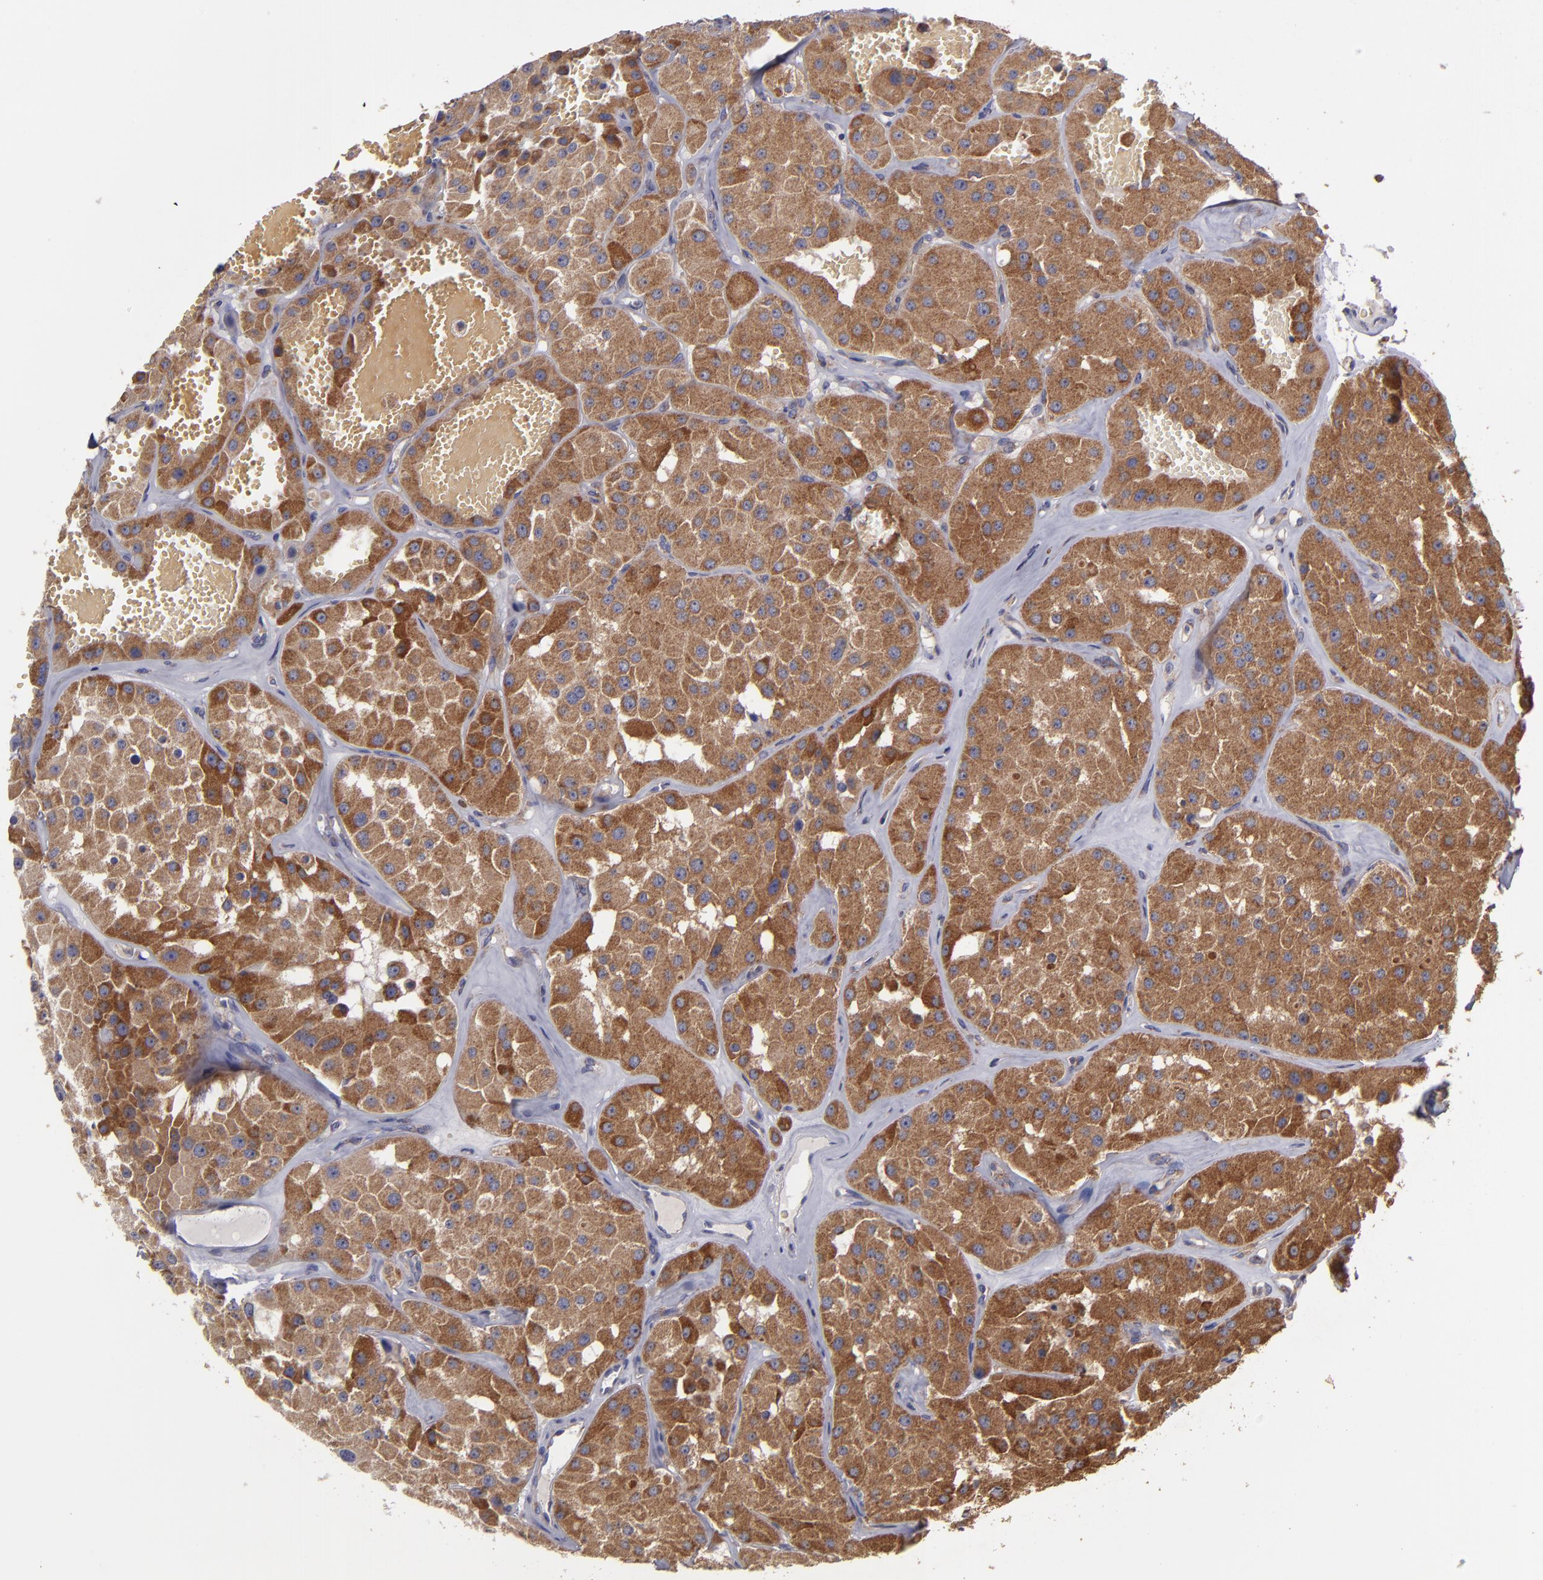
{"staining": {"intensity": "strong", "quantity": ">75%", "location": "cytoplasmic/membranous"}, "tissue": "renal cancer", "cell_type": "Tumor cells", "image_type": "cancer", "snomed": [{"axis": "morphology", "description": "Adenocarcinoma, uncertain malignant potential"}, {"axis": "topography", "description": "Kidney"}], "caption": "Renal adenocarcinoma,  uncertain malignant potential stained with a brown dye shows strong cytoplasmic/membranous positive expression in about >75% of tumor cells.", "gene": "CLTA", "patient": {"sex": "male", "age": 63}}